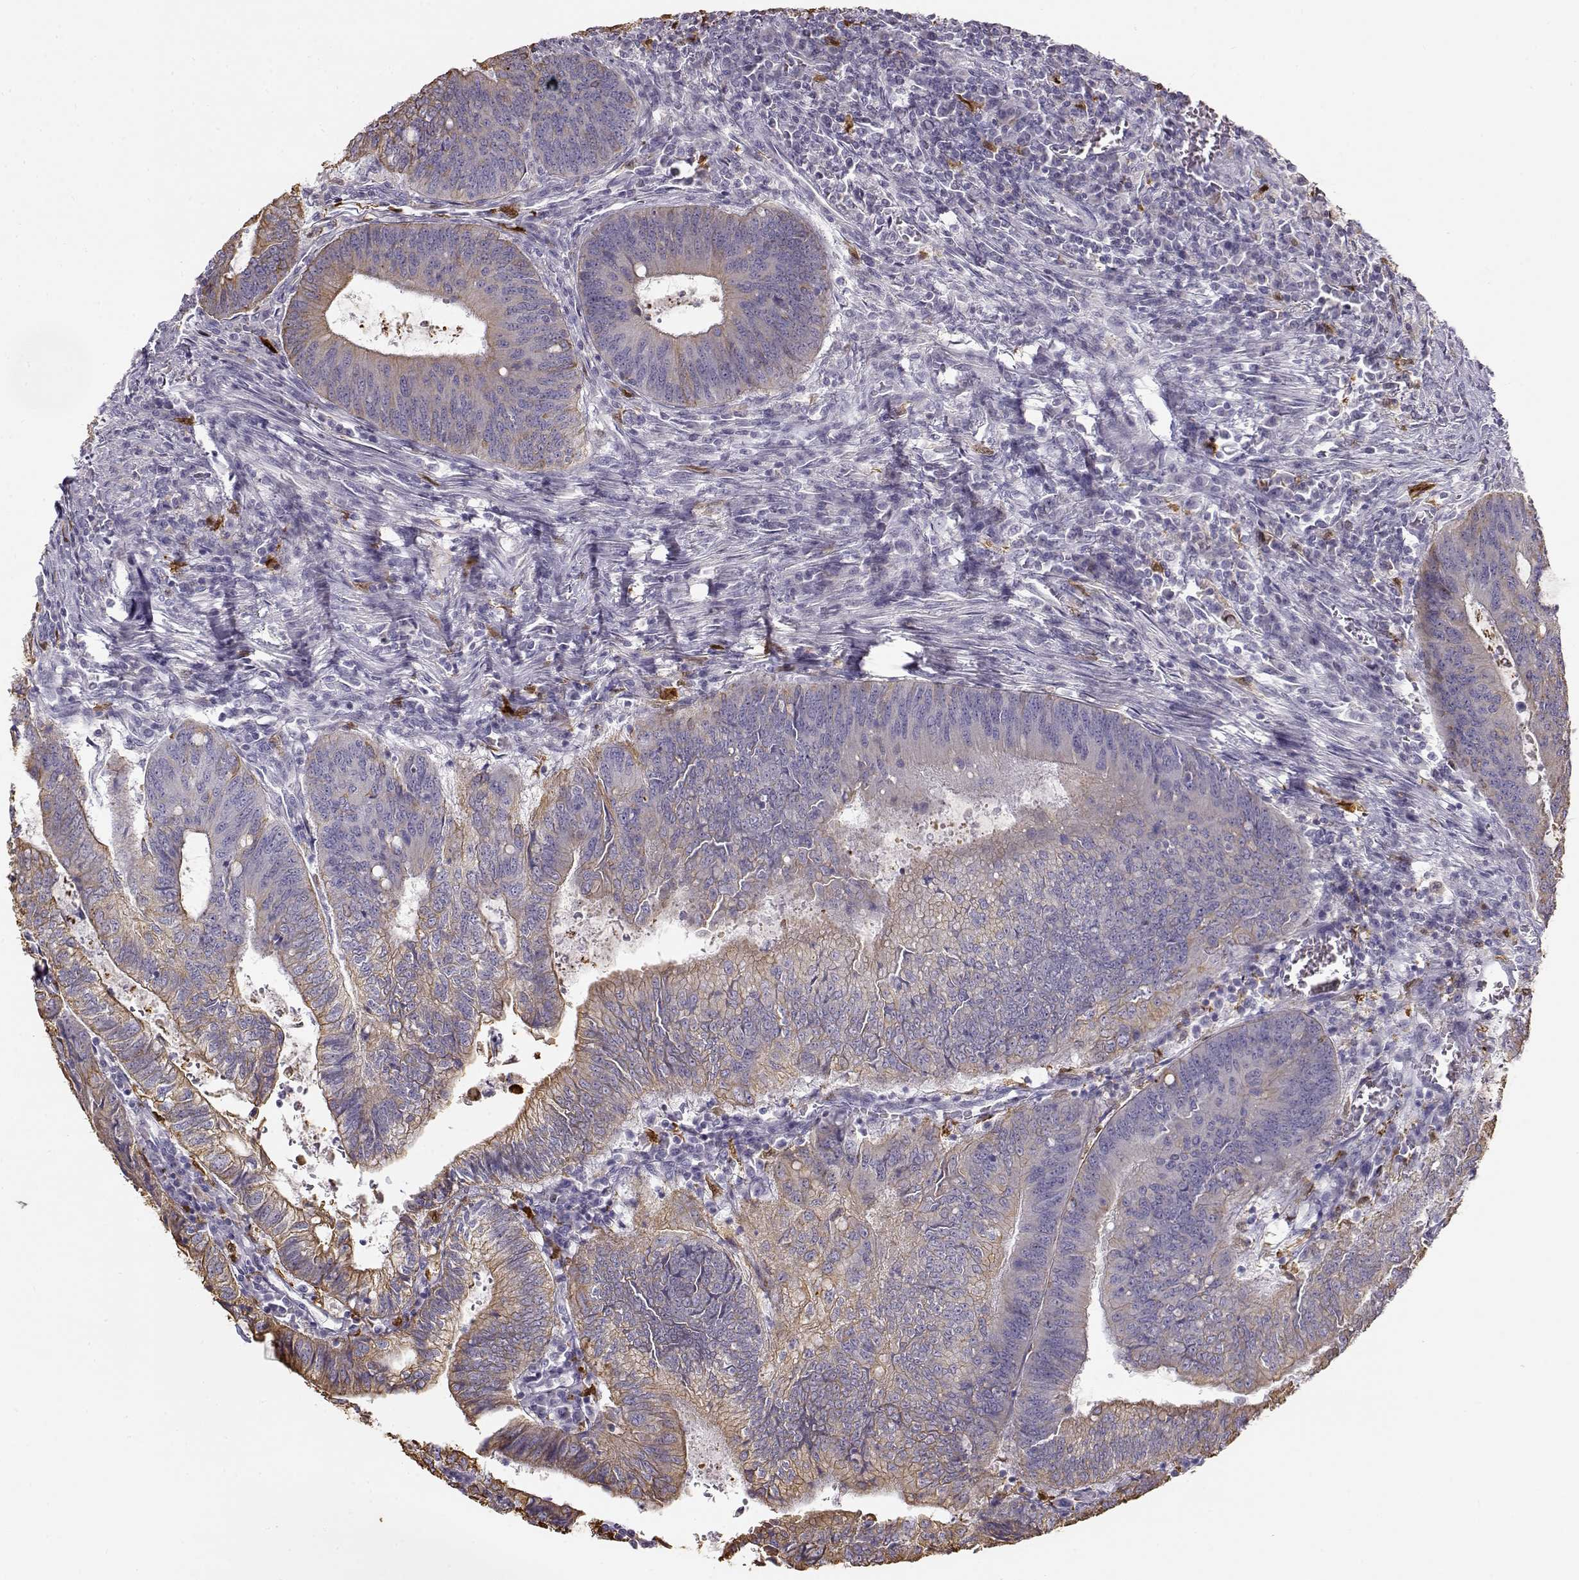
{"staining": {"intensity": "weak", "quantity": "25%-75%", "location": "cytoplasmic/membranous"}, "tissue": "colorectal cancer", "cell_type": "Tumor cells", "image_type": "cancer", "snomed": [{"axis": "morphology", "description": "Adenocarcinoma, NOS"}, {"axis": "topography", "description": "Colon"}], "caption": "Colorectal cancer (adenocarcinoma) stained with a brown dye displays weak cytoplasmic/membranous positive positivity in approximately 25%-75% of tumor cells.", "gene": "S100B", "patient": {"sex": "male", "age": 67}}